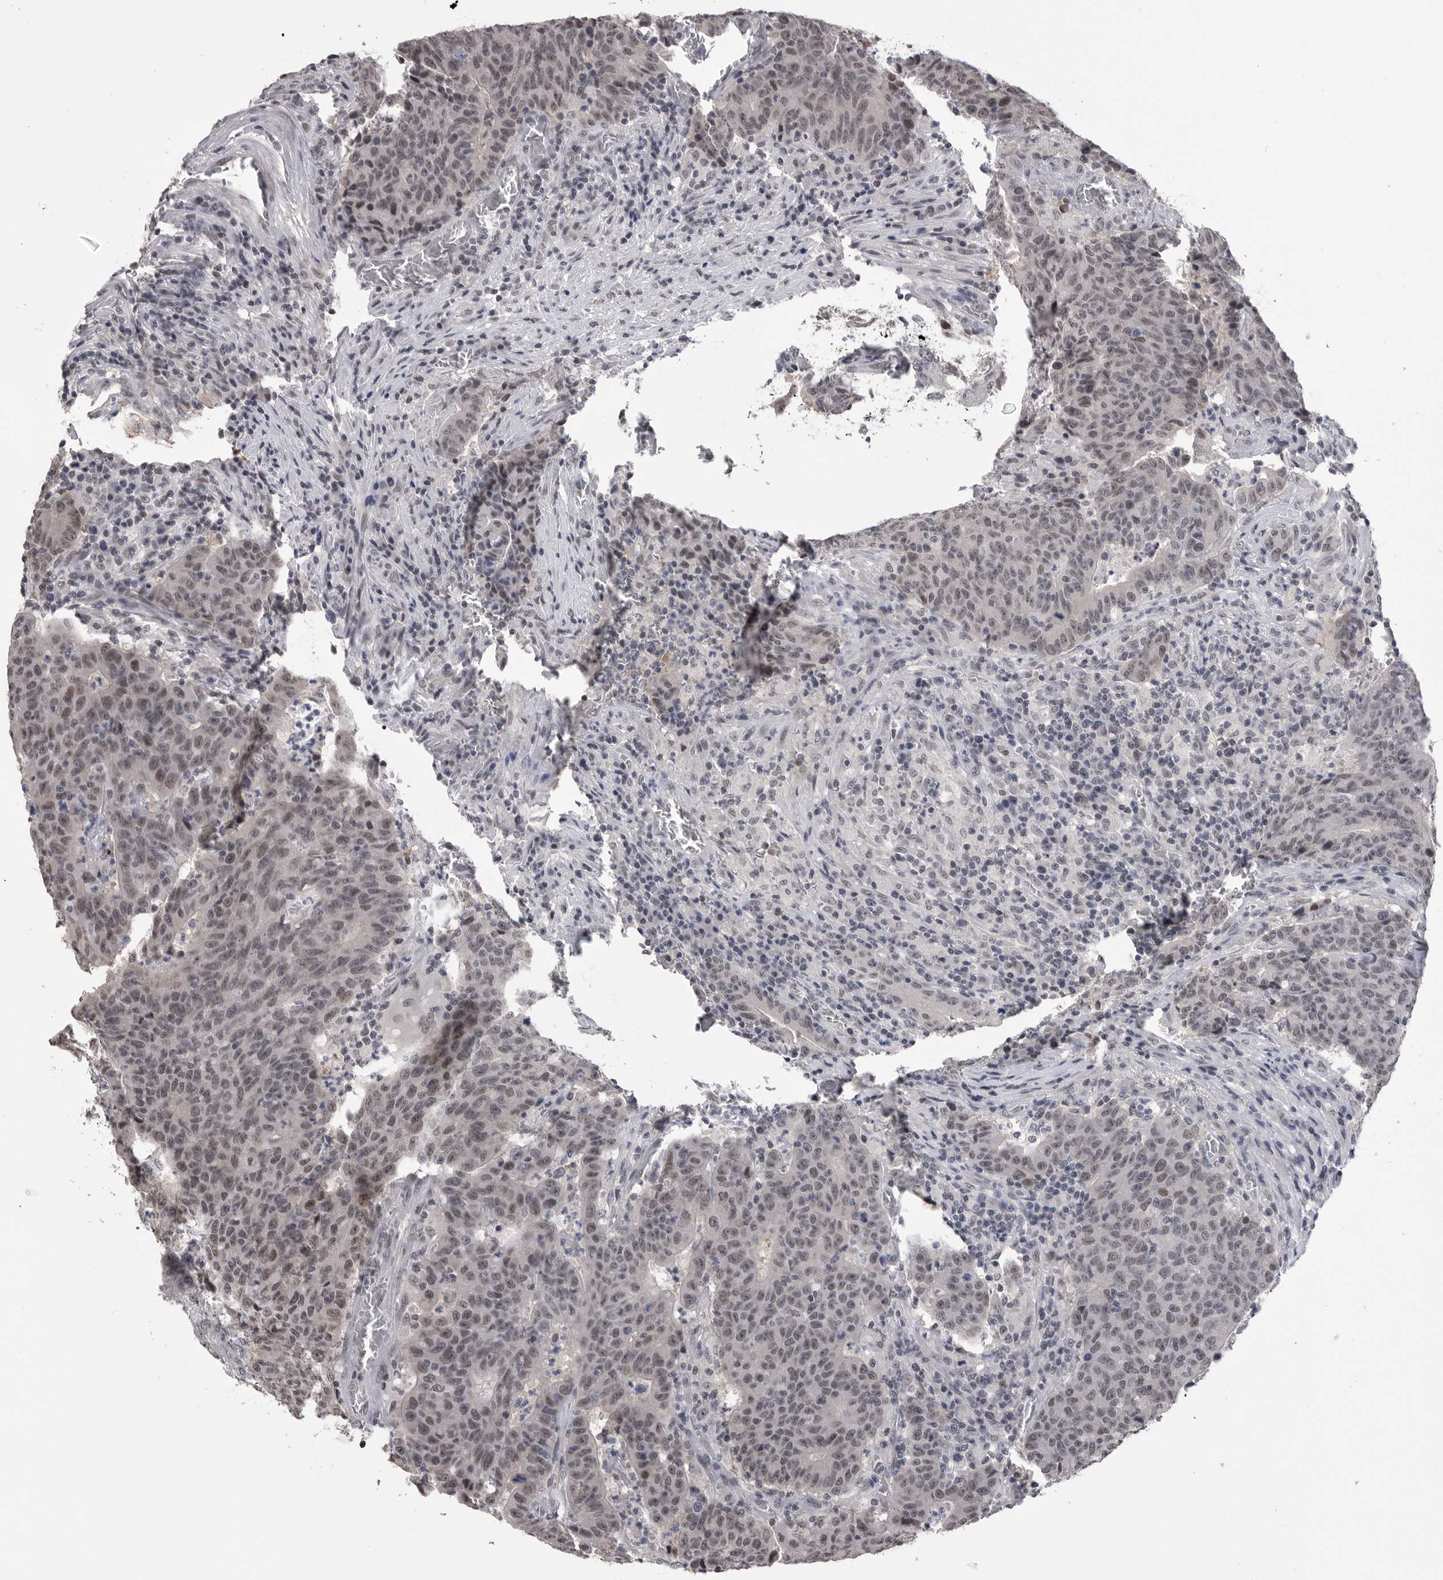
{"staining": {"intensity": "weak", "quantity": ">75%", "location": "nuclear"}, "tissue": "colorectal cancer", "cell_type": "Tumor cells", "image_type": "cancer", "snomed": [{"axis": "morphology", "description": "Adenocarcinoma, NOS"}, {"axis": "topography", "description": "Colon"}], "caption": "Colorectal adenocarcinoma was stained to show a protein in brown. There is low levels of weak nuclear expression in approximately >75% of tumor cells.", "gene": "DLG2", "patient": {"sex": "female", "age": 75}}